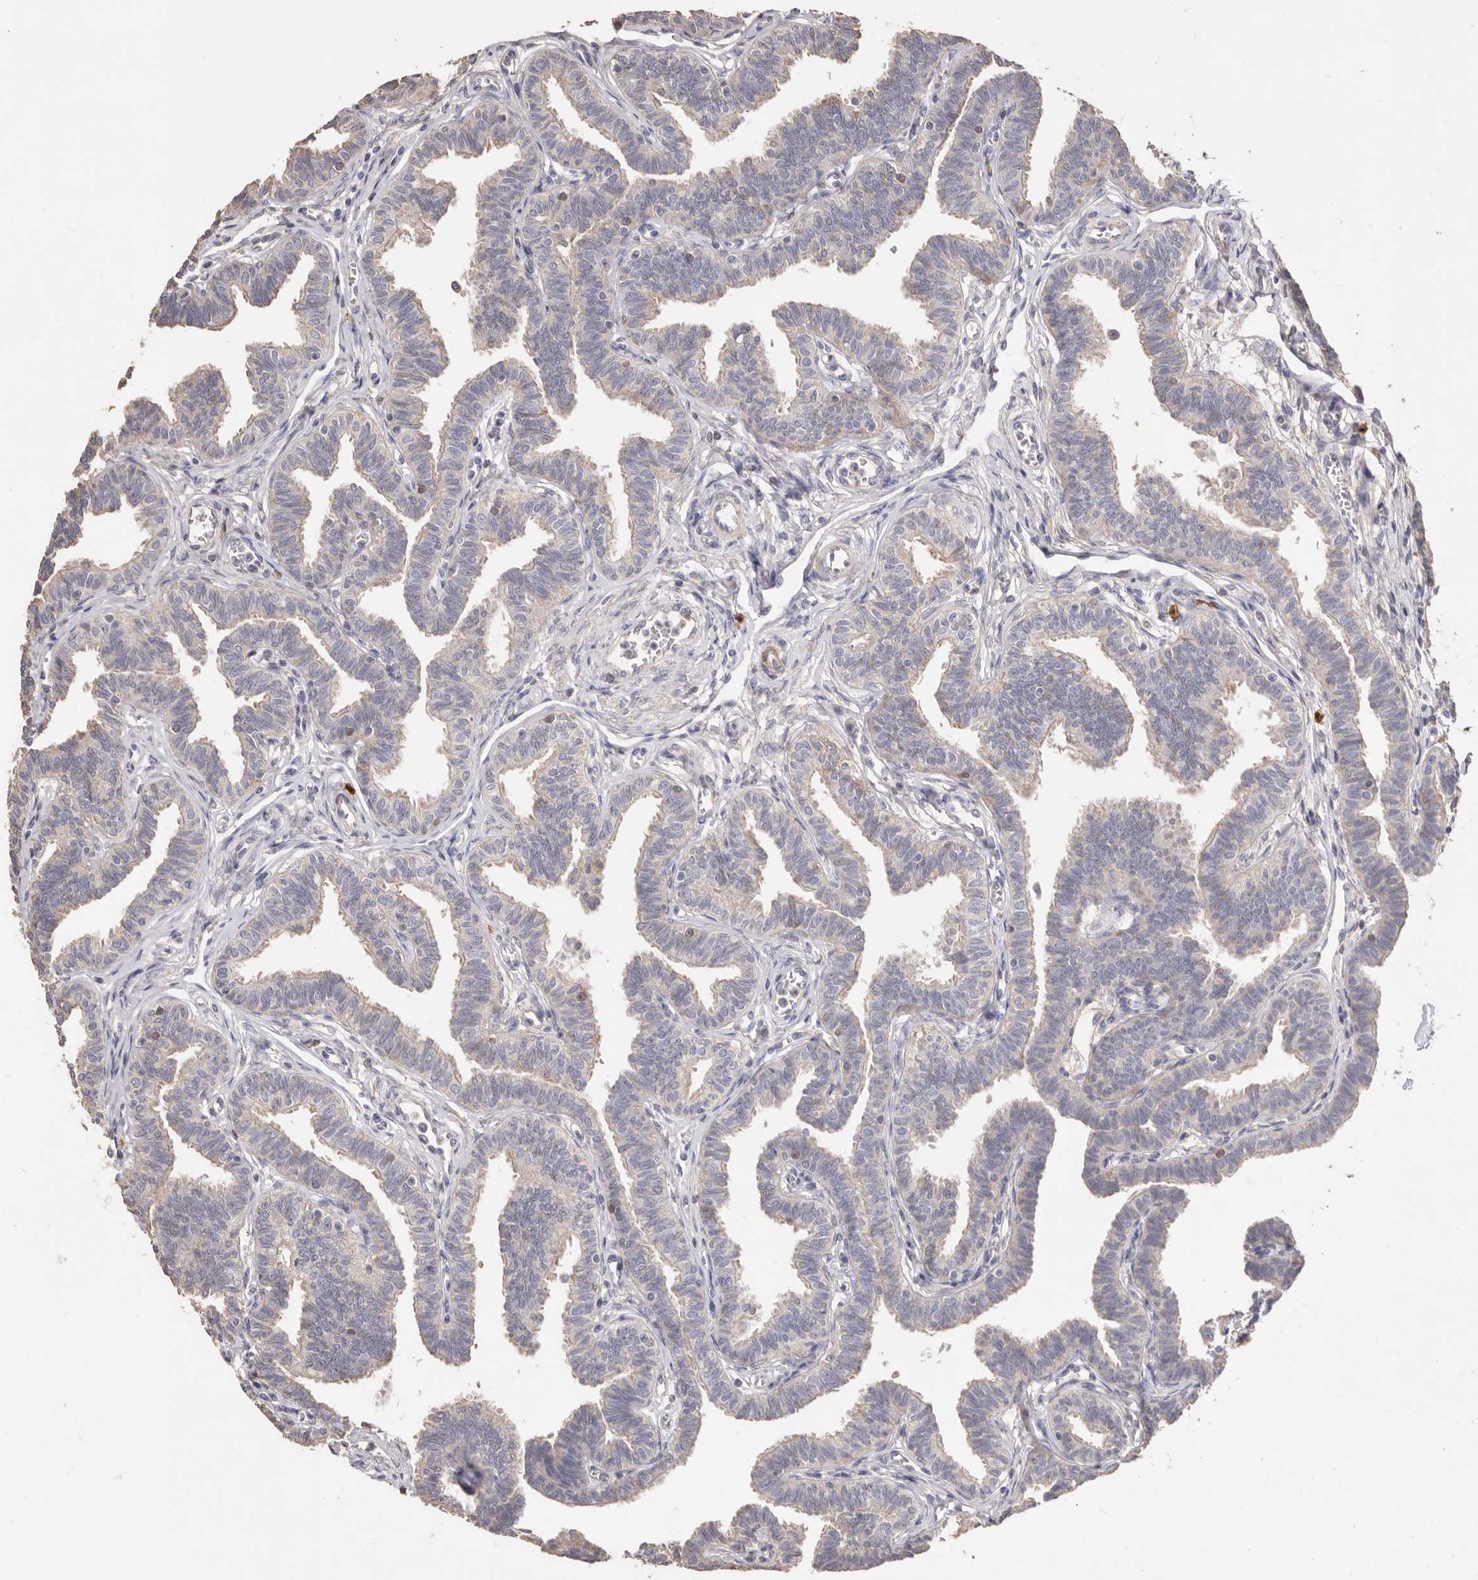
{"staining": {"intensity": "weak", "quantity": "<25%", "location": "cytoplasmic/membranous"}, "tissue": "fallopian tube", "cell_type": "Glandular cells", "image_type": "normal", "snomed": [{"axis": "morphology", "description": "Normal tissue, NOS"}, {"axis": "topography", "description": "Fallopian tube"}, {"axis": "topography", "description": "Ovary"}], "caption": "Immunohistochemistry of normal fallopian tube displays no expression in glandular cells.", "gene": "HCAR2", "patient": {"sex": "female", "age": 23}}